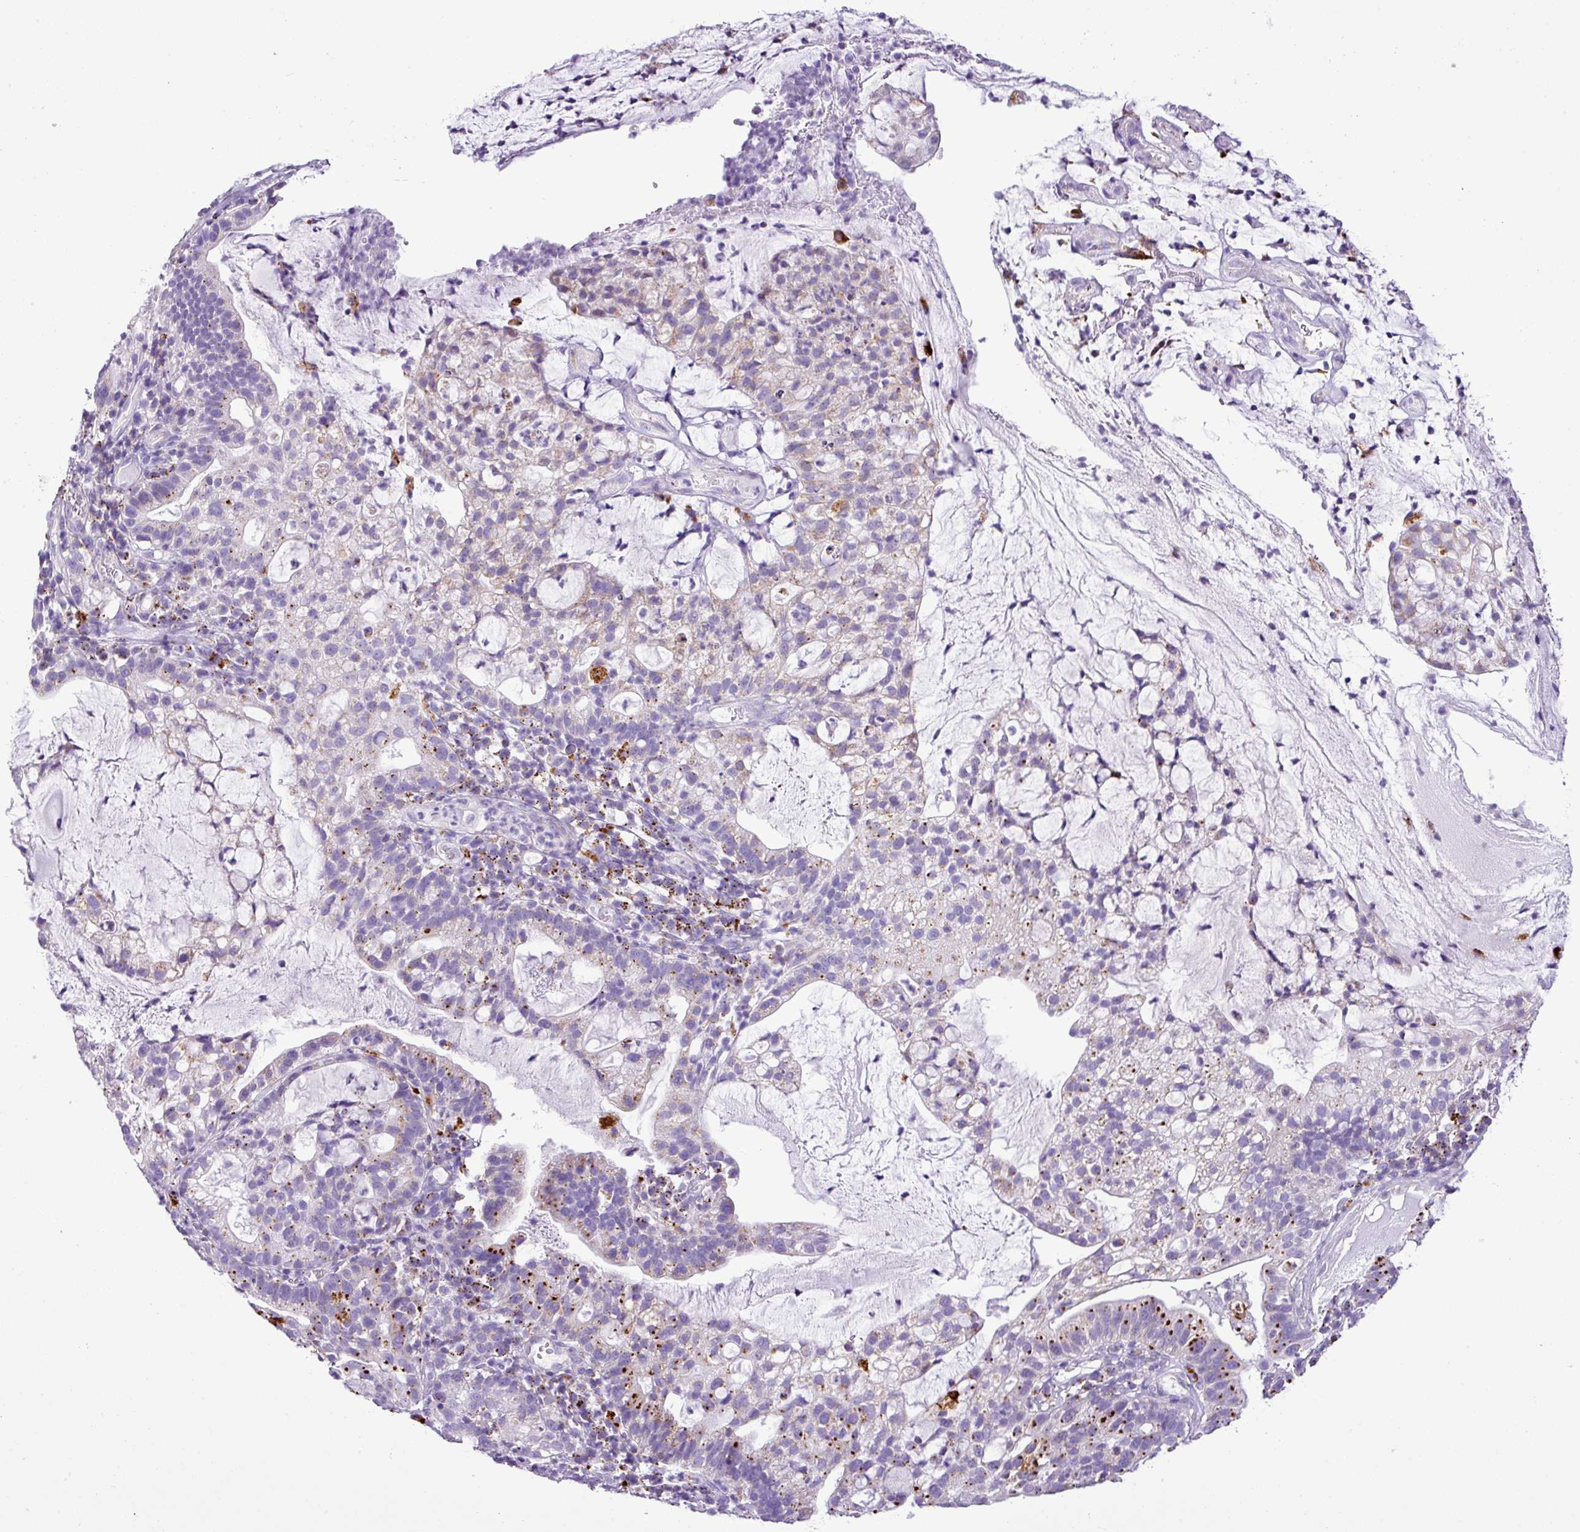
{"staining": {"intensity": "strong", "quantity": "<25%", "location": "cytoplasmic/membranous"}, "tissue": "cervical cancer", "cell_type": "Tumor cells", "image_type": "cancer", "snomed": [{"axis": "morphology", "description": "Adenocarcinoma, NOS"}, {"axis": "topography", "description": "Cervix"}], "caption": "Cervical cancer stained with a brown dye demonstrates strong cytoplasmic/membranous positive positivity in about <25% of tumor cells.", "gene": "PGAP4", "patient": {"sex": "female", "age": 41}}